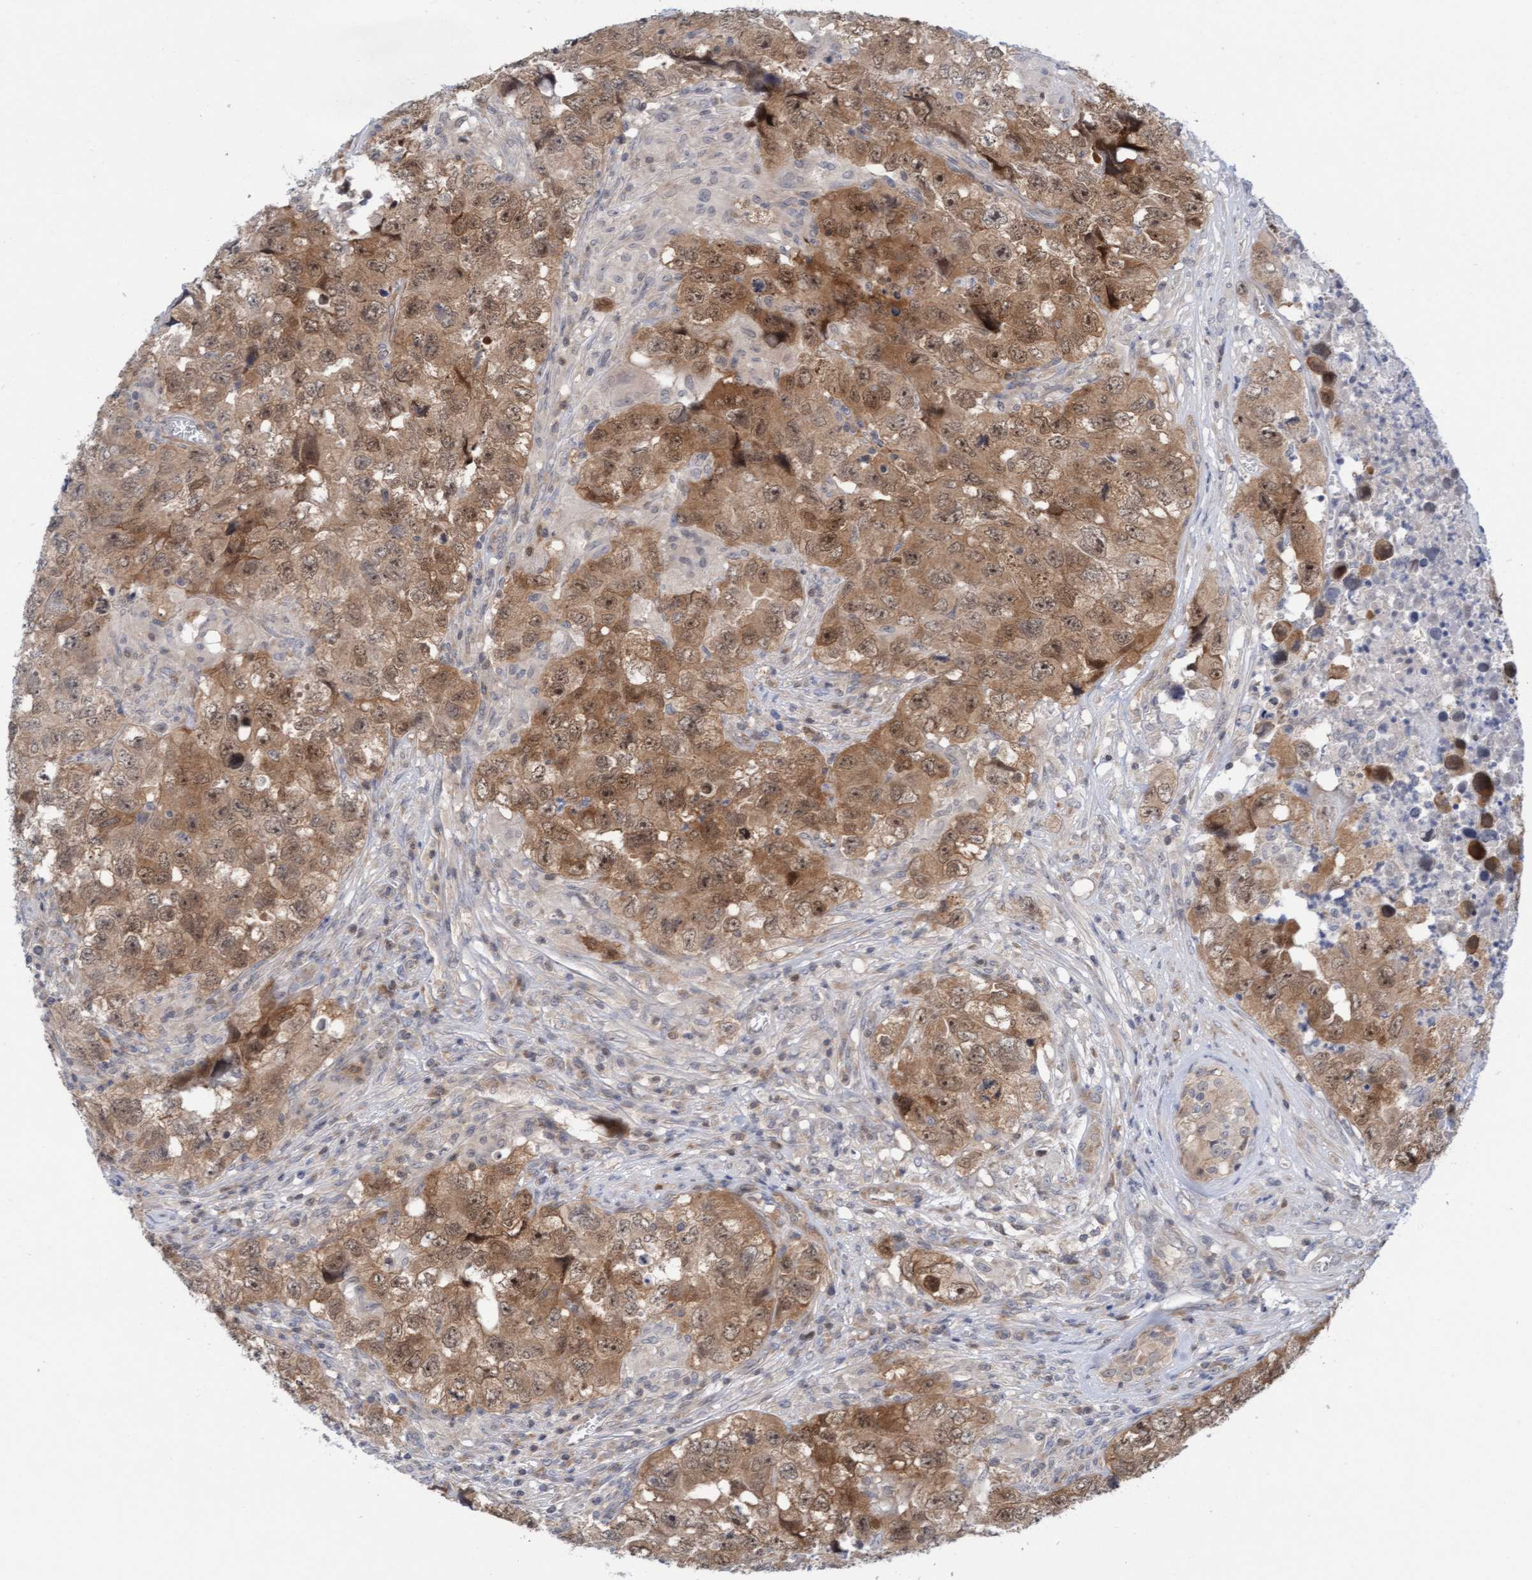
{"staining": {"intensity": "moderate", "quantity": ">75%", "location": "cytoplasmic/membranous,nuclear"}, "tissue": "testis cancer", "cell_type": "Tumor cells", "image_type": "cancer", "snomed": [{"axis": "morphology", "description": "Seminoma, NOS"}, {"axis": "morphology", "description": "Carcinoma, Embryonal, NOS"}, {"axis": "topography", "description": "Testis"}], "caption": "Brown immunohistochemical staining in human testis cancer reveals moderate cytoplasmic/membranous and nuclear staining in about >75% of tumor cells. The protein of interest is shown in brown color, while the nuclei are stained blue.", "gene": "AMZ2", "patient": {"sex": "male", "age": 43}}